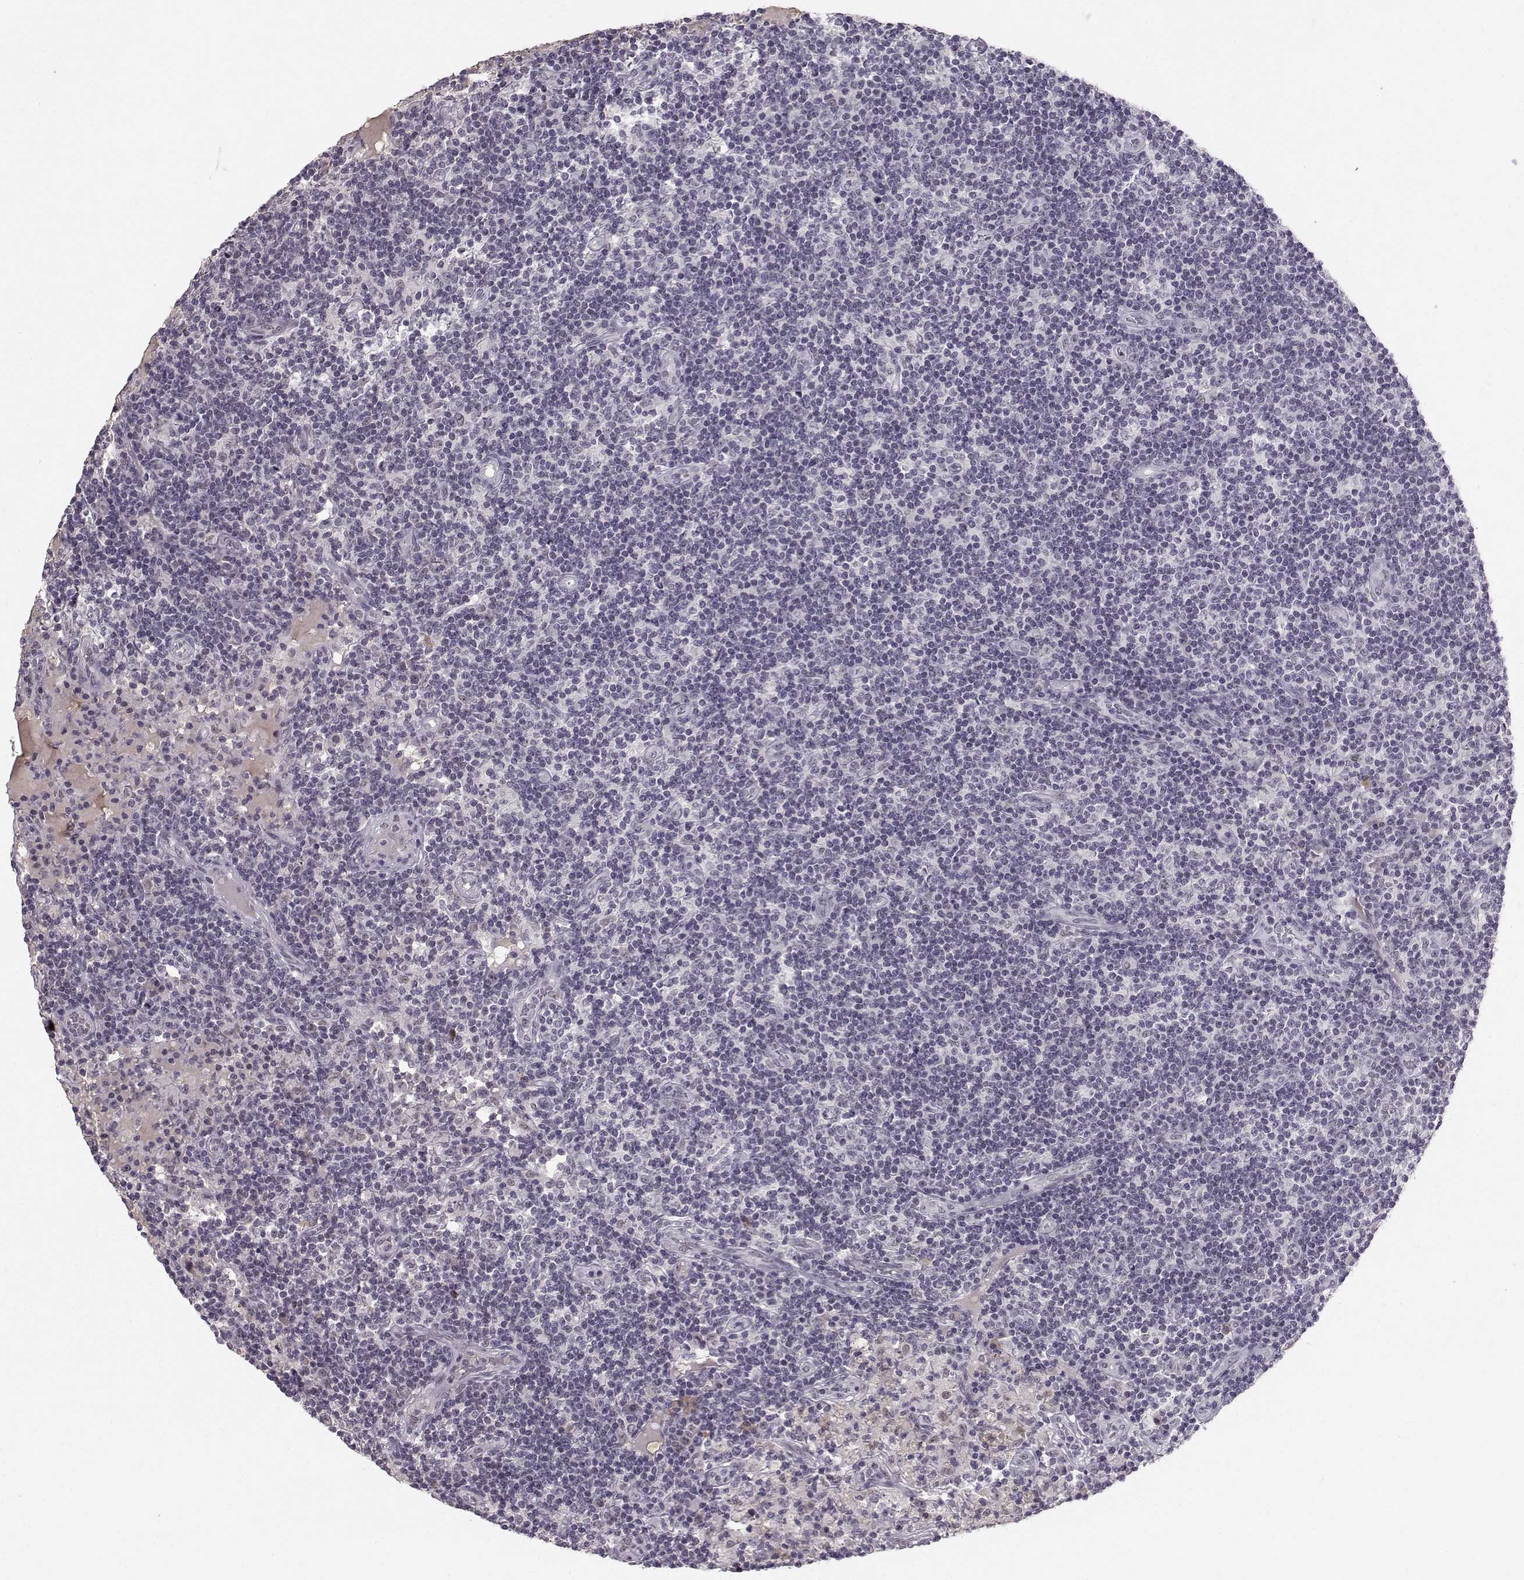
{"staining": {"intensity": "negative", "quantity": "none", "location": "none"}, "tissue": "lymph node", "cell_type": "Germinal center cells", "image_type": "normal", "snomed": [{"axis": "morphology", "description": "Normal tissue, NOS"}, {"axis": "topography", "description": "Lymph node"}], "caption": "High power microscopy micrograph of an IHC image of benign lymph node, revealing no significant positivity in germinal center cells.", "gene": "RPP38", "patient": {"sex": "female", "age": 72}}